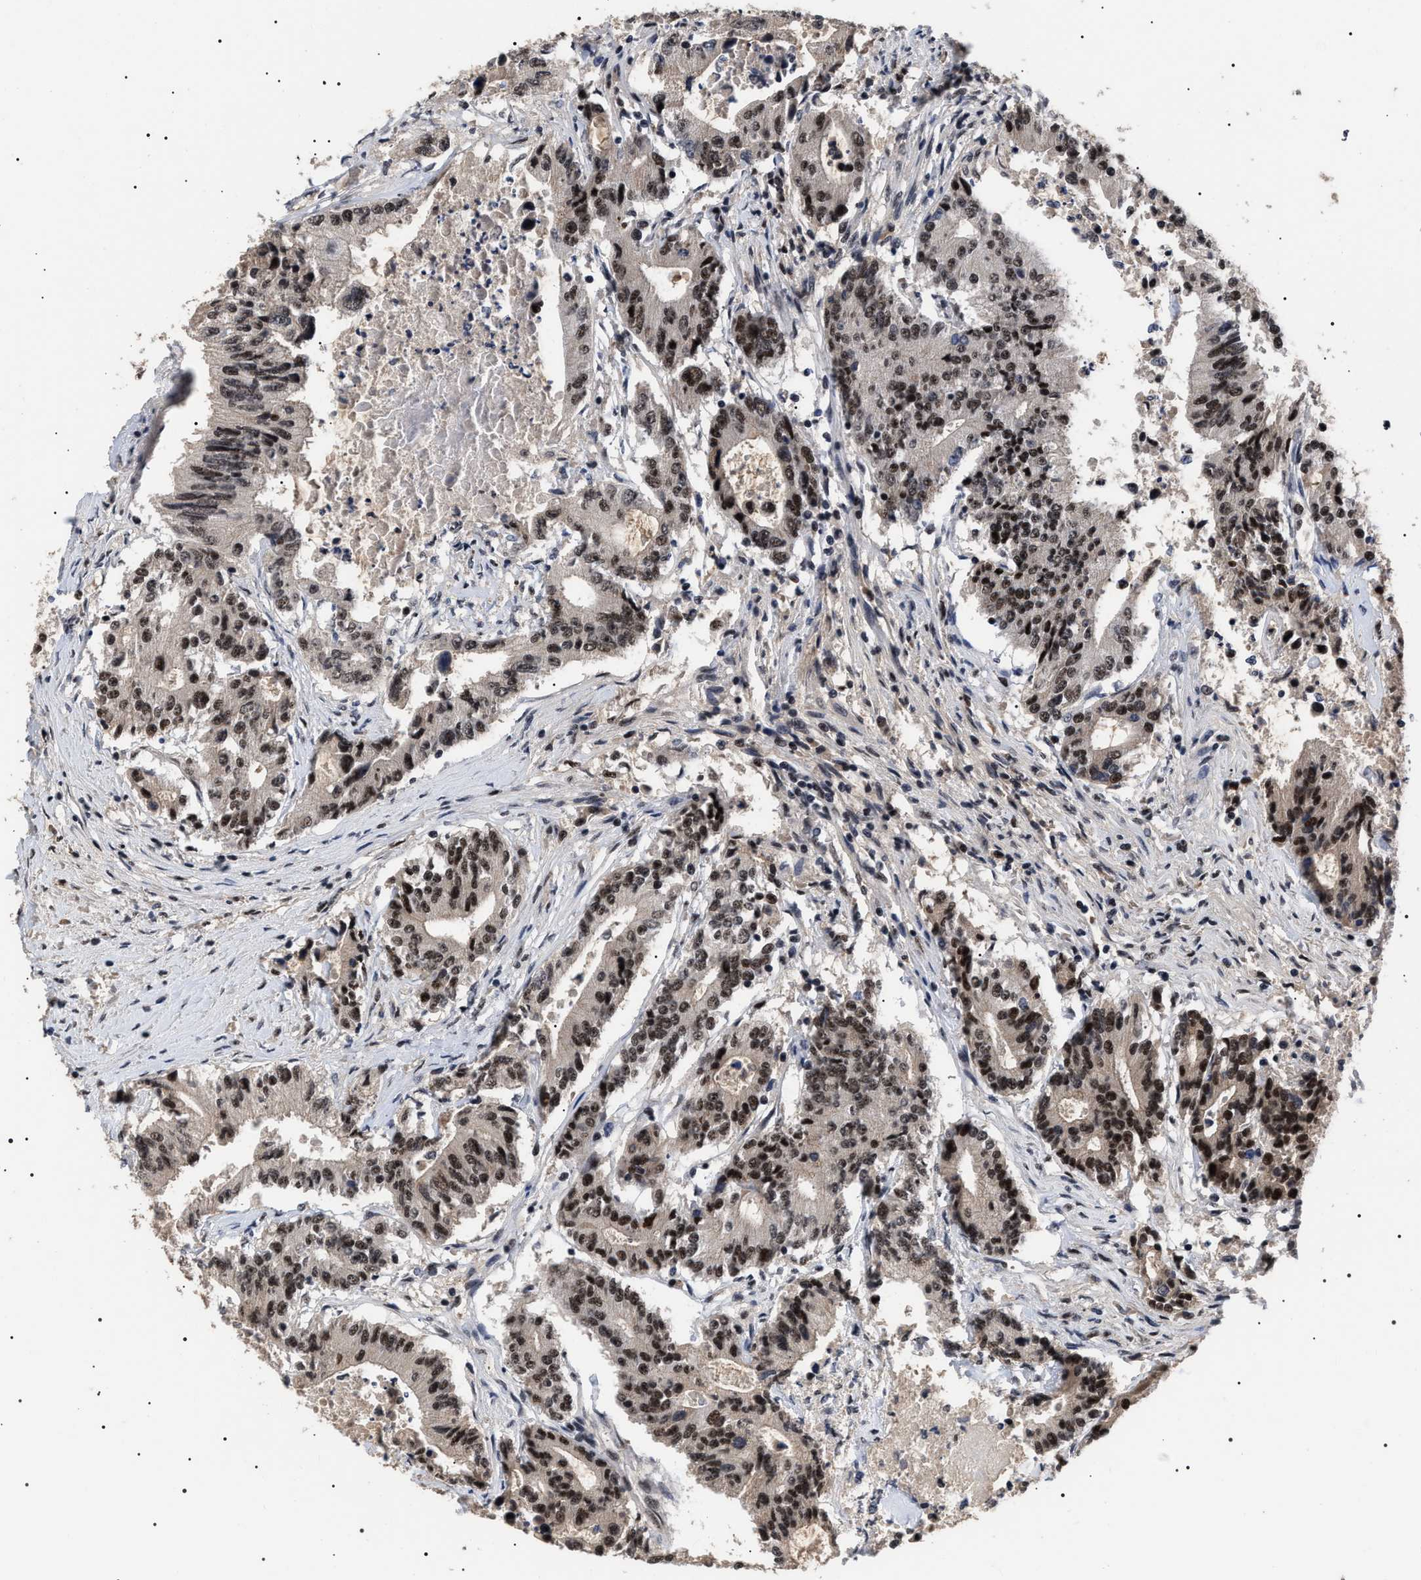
{"staining": {"intensity": "strong", "quantity": ">75%", "location": "nuclear"}, "tissue": "colorectal cancer", "cell_type": "Tumor cells", "image_type": "cancer", "snomed": [{"axis": "morphology", "description": "Adenocarcinoma, NOS"}, {"axis": "topography", "description": "Colon"}], "caption": "Immunohistochemical staining of human colorectal adenocarcinoma reveals high levels of strong nuclear protein staining in about >75% of tumor cells. The staining is performed using DAB (3,3'-diaminobenzidine) brown chromogen to label protein expression. The nuclei are counter-stained blue using hematoxylin.", "gene": "CAAP1", "patient": {"sex": "female", "age": 77}}